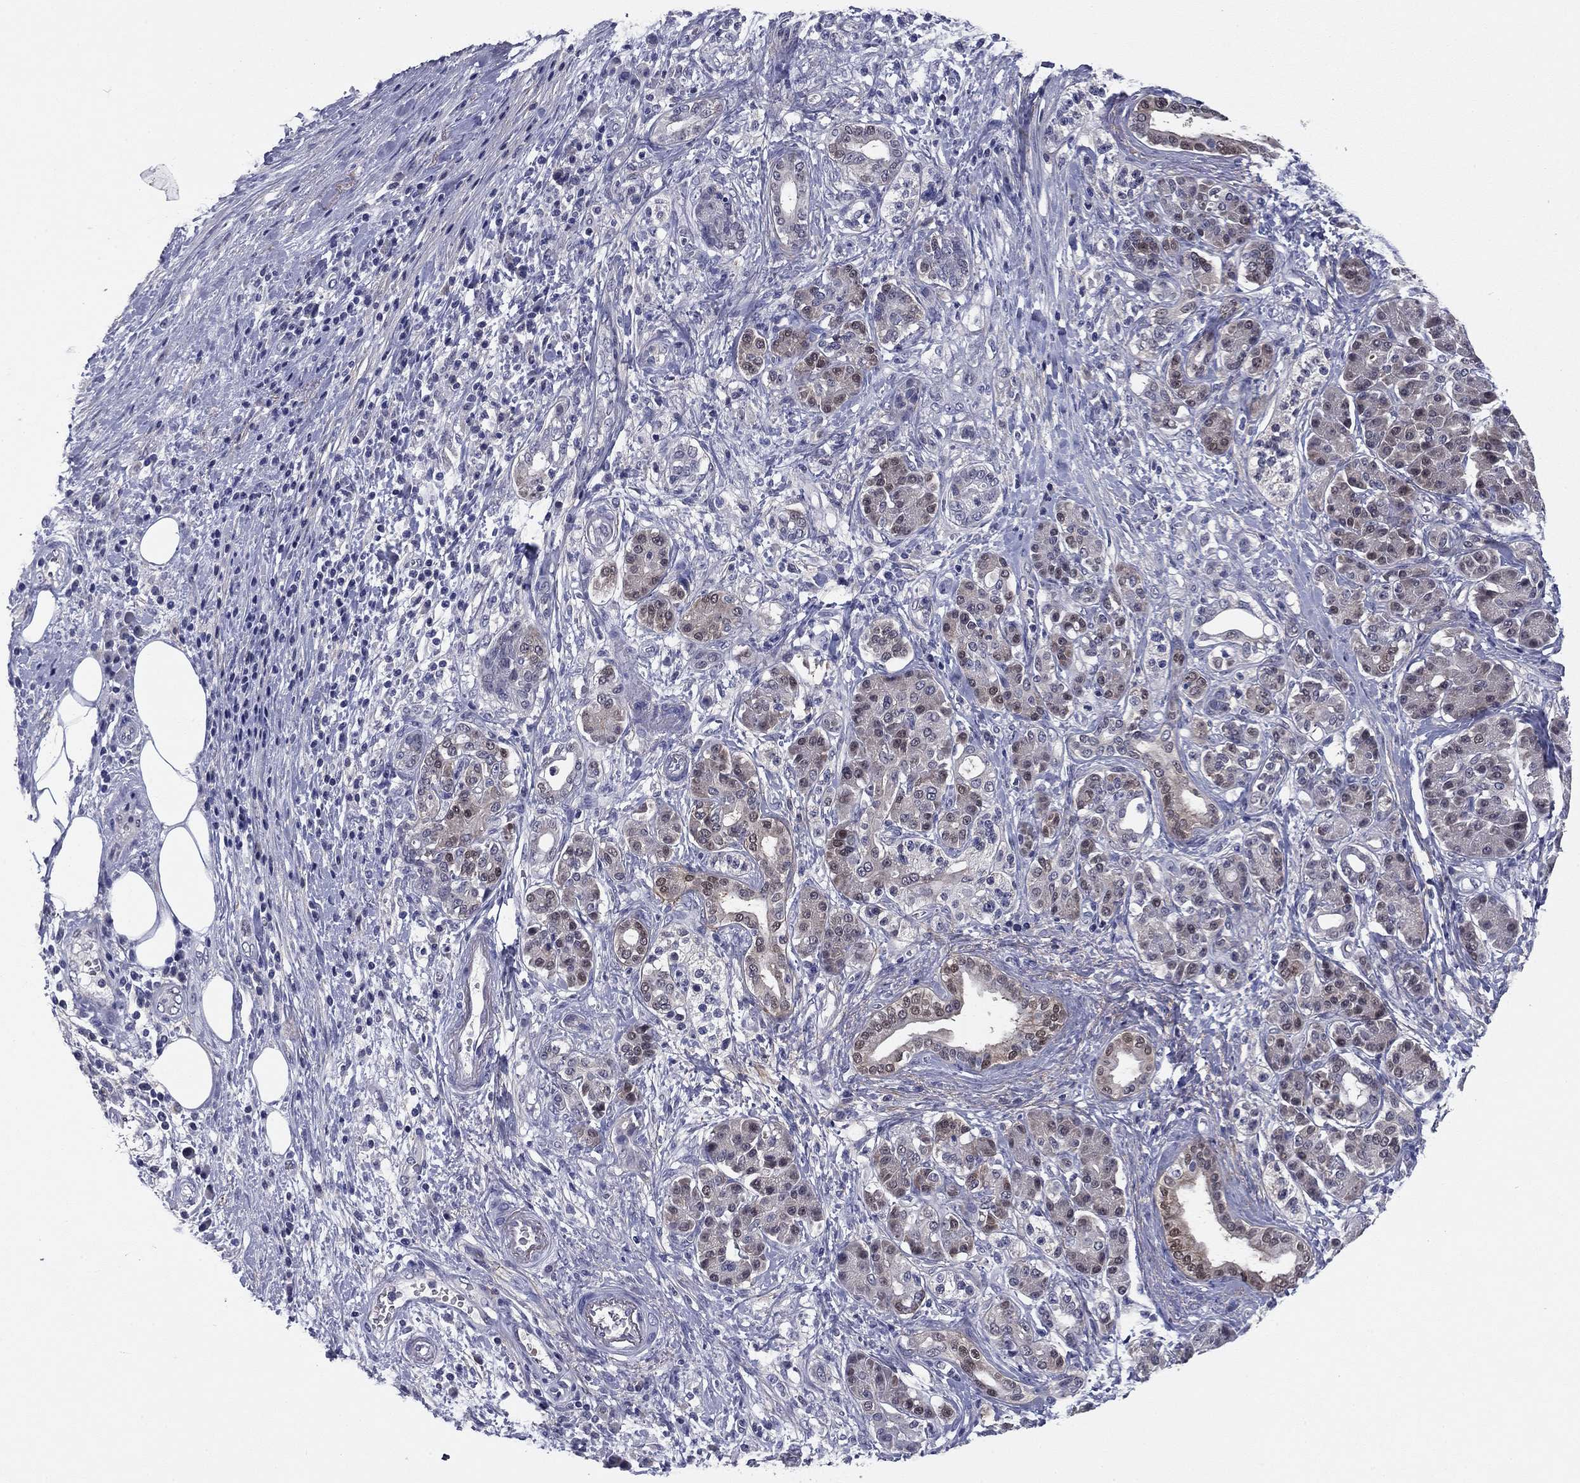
{"staining": {"intensity": "weak", "quantity": "25%-75%", "location": "nuclear"}, "tissue": "pancreatic cancer", "cell_type": "Tumor cells", "image_type": "cancer", "snomed": [{"axis": "morphology", "description": "Adenocarcinoma, NOS"}, {"axis": "topography", "description": "Pancreas"}], "caption": "Pancreatic cancer (adenocarcinoma) stained with DAB (3,3'-diaminobenzidine) immunohistochemistry reveals low levels of weak nuclear expression in about 25%-75% of tumor cells. Immunohistochemistry stains the protein of interest in brown and the nuclei are stained blue.", "gene": "REXO5", "patient": {"sex": "female", "age": 73}}